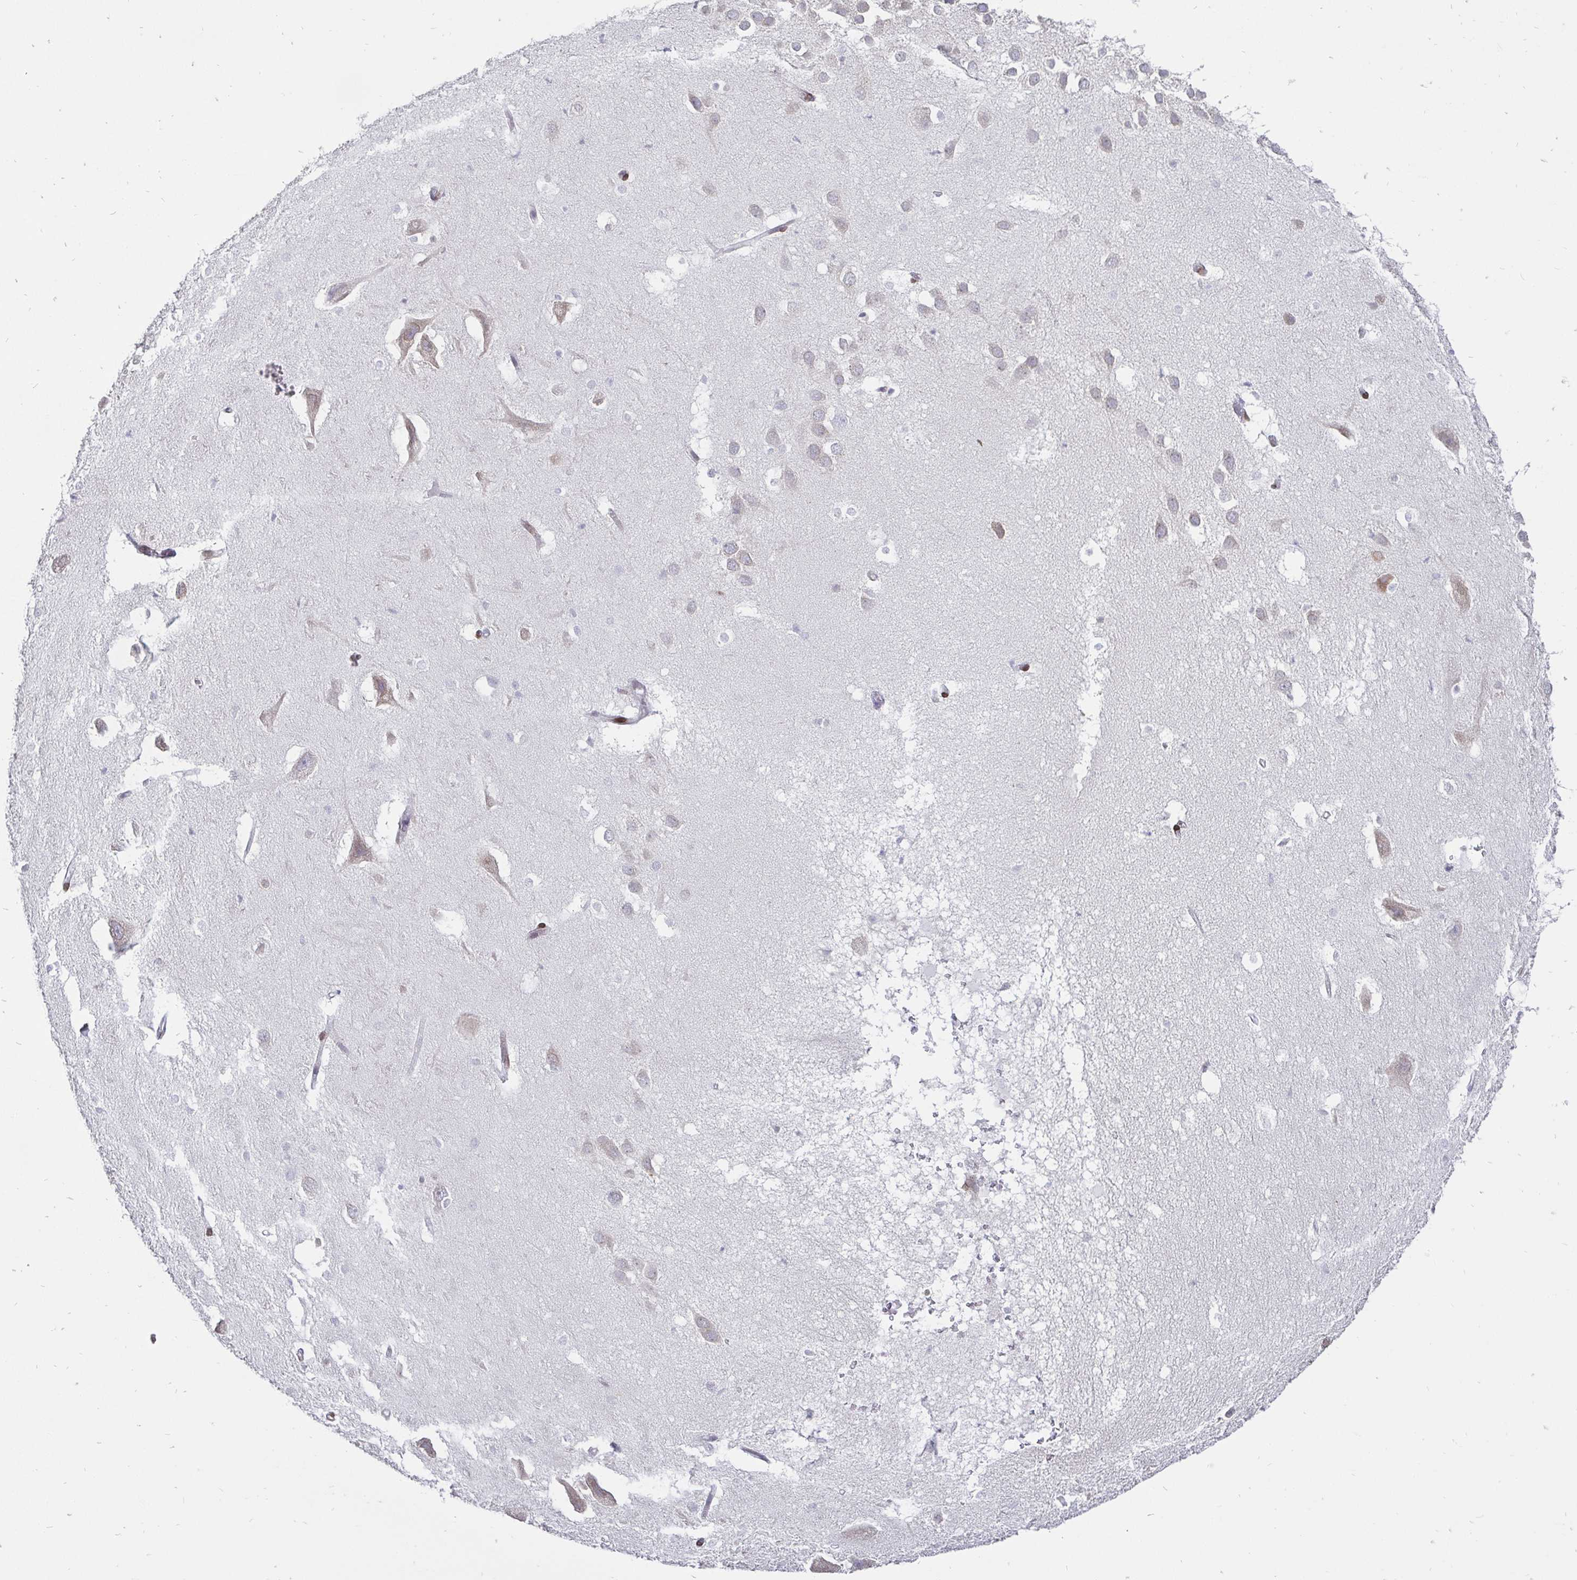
{"staining": {"intensity": "negative", "quantity": "none", "location": "none"}, "tissue": "hippocampus", "cell_type": "Glial cells", "image_type": "normal", "snomed": [{"axis": "morphology", "description": "Normal tissue, NOS"}, {"axis": "topography", "description": "Hippocampus"}], "caption": "DAB (3,3'-diaminobenzidine) immunohistochemical staining of unremarkable human hippocampus exhibits no significant expression in glial cells. (DAB (3,3'-diaminobenzidine) immunohistochemistry with hematoxylin counter stain).", "gene": "EMD", "patient": {"sex": "male", "age": 26}}